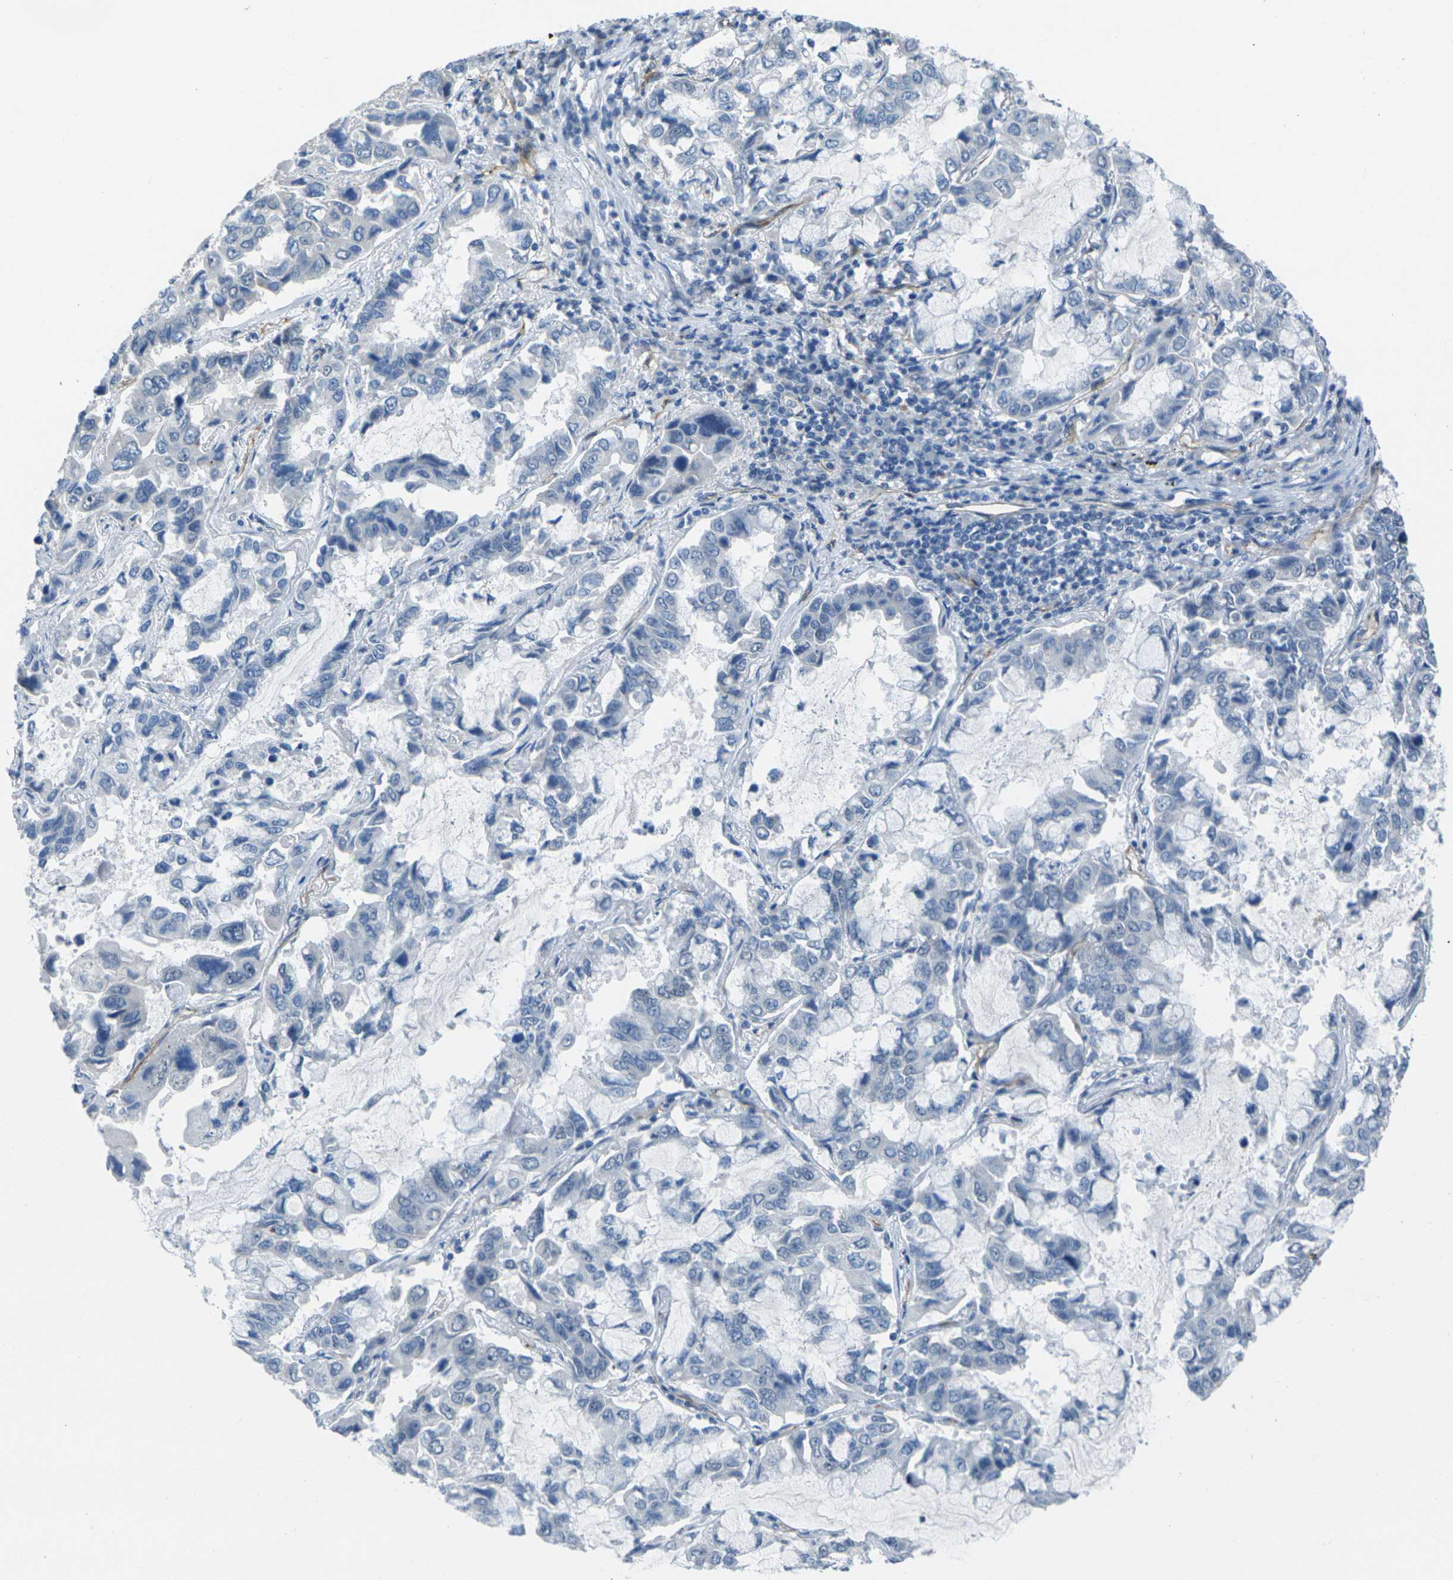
{"staining": {"intensity": "negative", "quantity": "none", "location": "none"}, "tissue": "lung cancer", "cell_type": "Tumor cells", "image_type": "cancer", "snomed": [{"axis": "morphology", "description": "Adenocarcinoma, NOS"}, {"axis": "topography", "description": "Lung"}], "caption": "A high-resolution photomicrograph shows immunohistochemistry (IHC) staining of lung adenocarcinoma, which displays no significant staining in tumor cells.", "gene": "HSPA12B", "patient": {"sex": "male", "age": 64}}